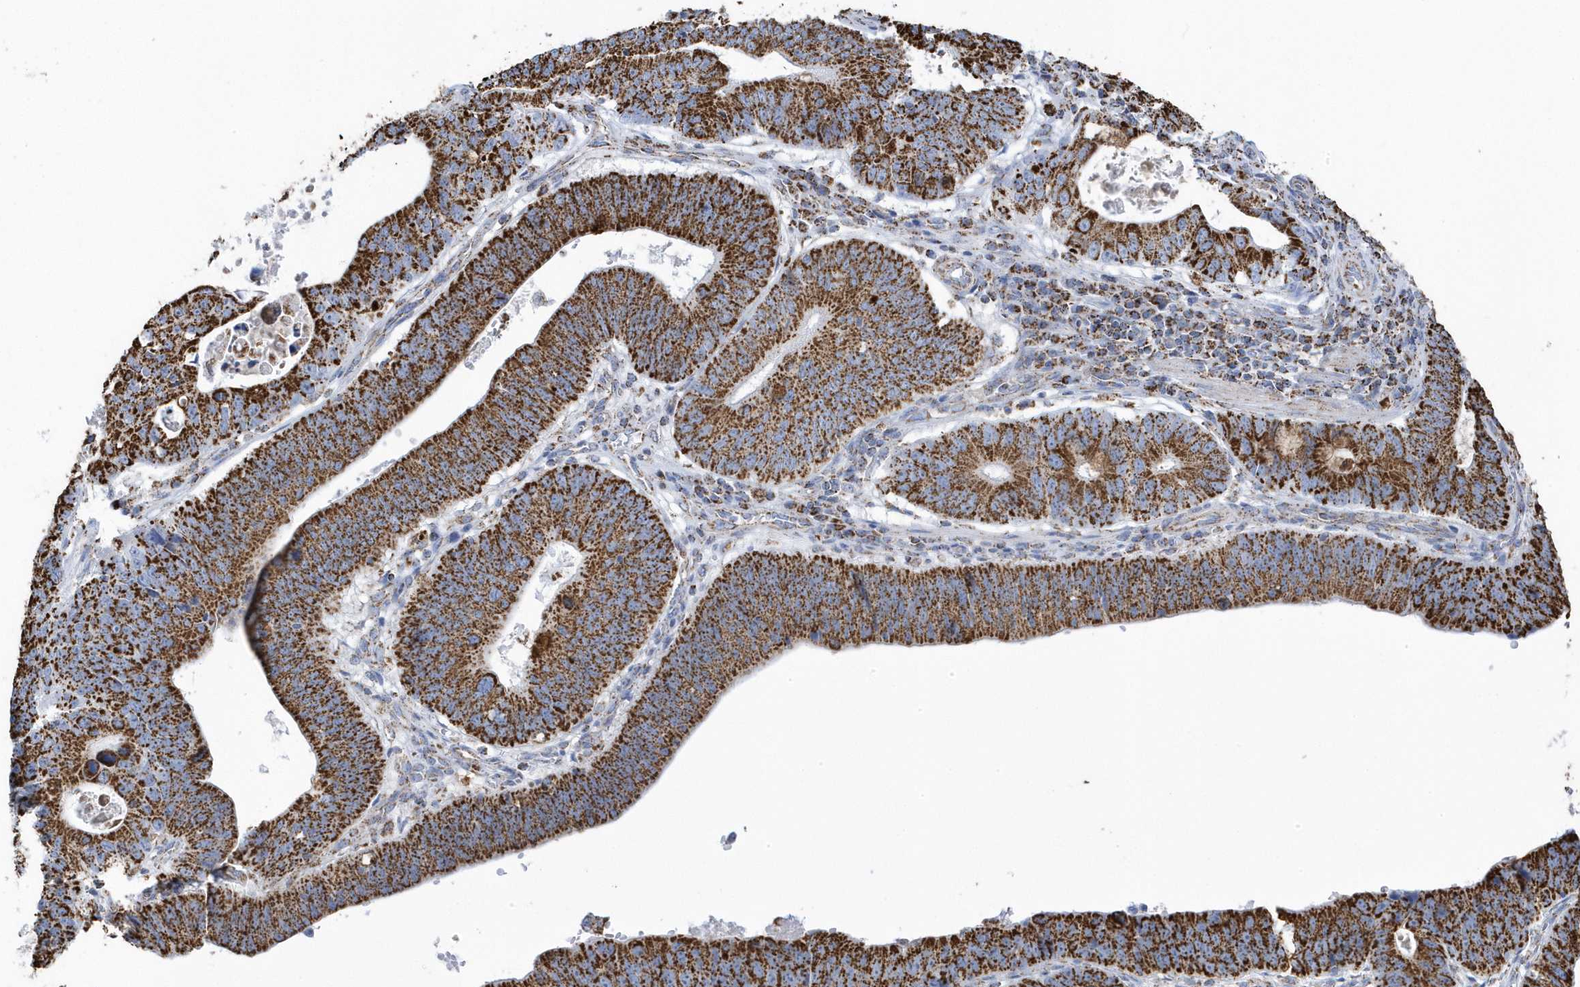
{"staining": {"intensity": "strong", "quantity": ">75%", "location": "cytoplasmic/membranous"}, "tissue": "stomach cancer", "cell_type": "Tumor cells", "image_type": "cancer", "snomed": [{"axis": "morphology", "description": "Adenocarcinoma, NOS"}, {"axis": "topography", "description": "Stomach"}], "caption": "A high amount of strong cytoplasmic/membranous staining is present in approximately >75% of tumor cells in adenocarcinoma (stomach) tissue.", "gene": "GTPBP8", "patient": {"sex": "male", "age": 59}}